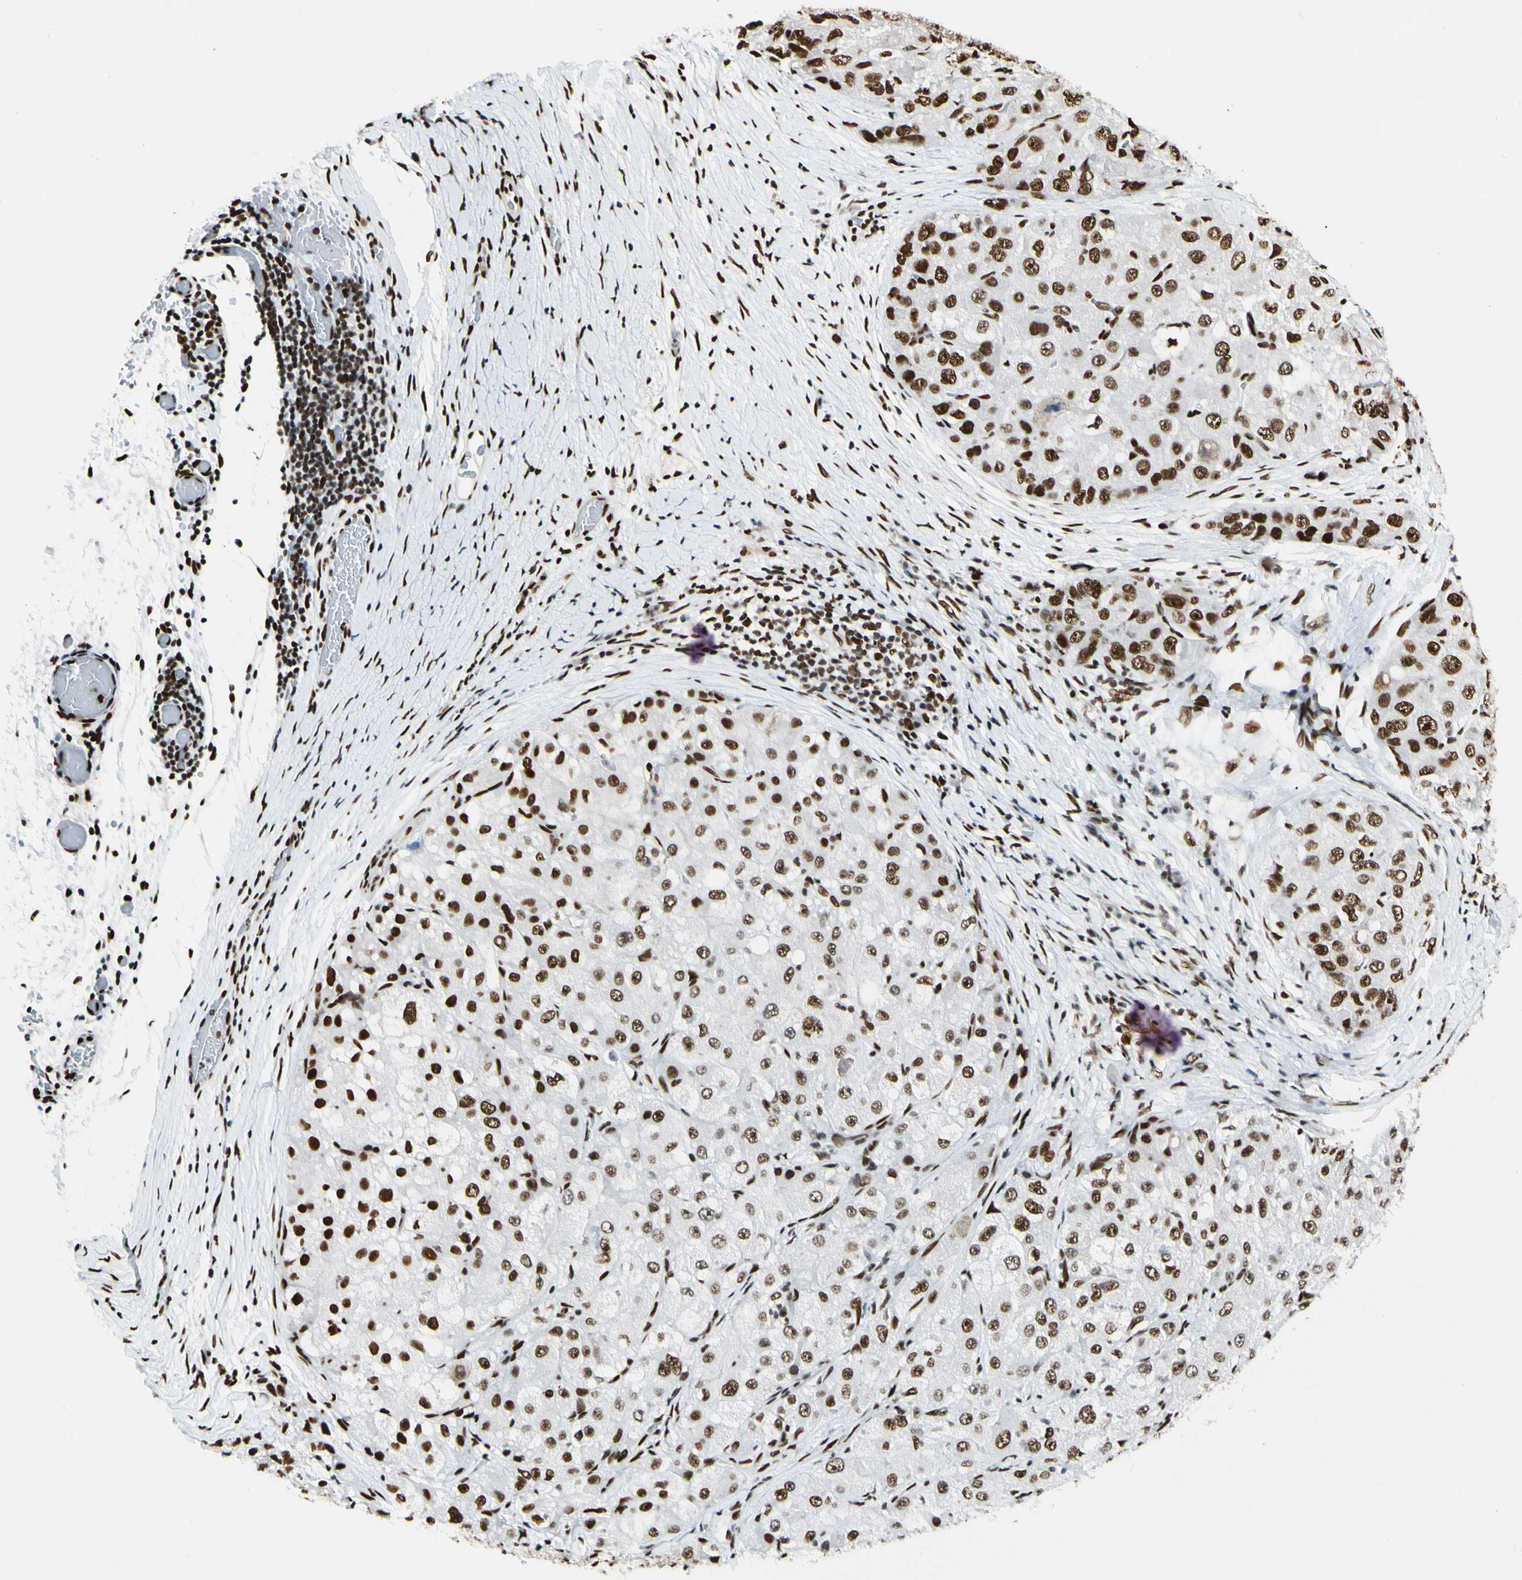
{"staining": {"intensity": "strong", "quantity": ">75%", "location": "nuclear"}, "tissue": "liver cancer", "cell_type": "Tumor cells", "image_type": "cancer", "snomed": [{"axis": "morphology", "description": "Carcinoma, Hepatocellular, NOS"}, {"axis": "topography", "description": "Liver"}], "caption": "This is an image of IHC staining of liver cancer, which shows strong staining in the nuclear of tumor cells.", "gene": "FUS", "patient": {"sex": "male", "age": 80}}